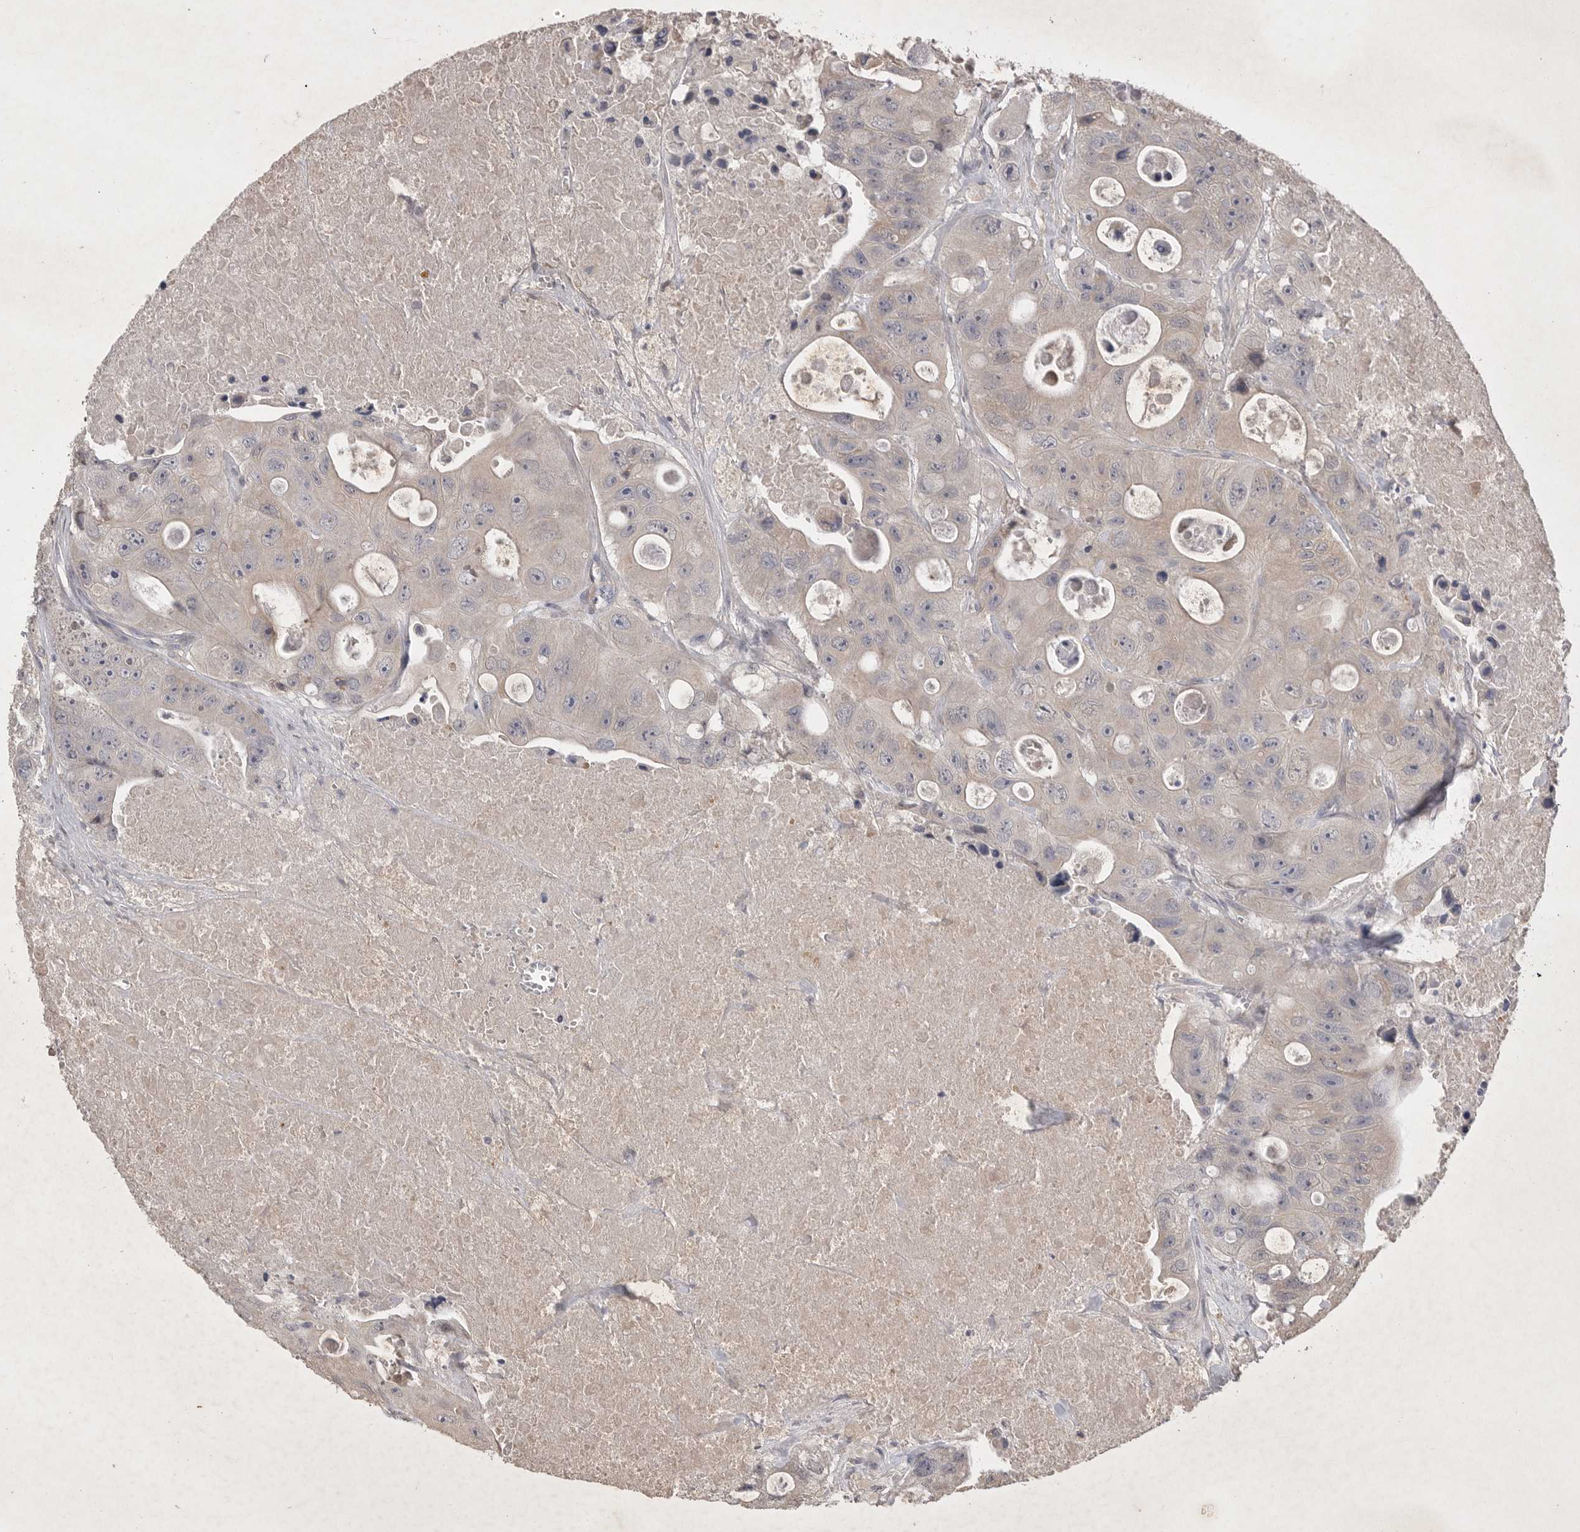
{"staining": {"intensity": "weak", "quantity": ">75%", "location": "cytoplasmic/membranous"}, "tissue": "colorectal cancer", "cell_type": "Tumor cells", "image_type": "cancer", "snomed": [{"axis": "morphology", "description": "Adenocarcinoma, NOS"}, {"axis": "topography", "description": "Colon"}], "caption": "An immunohistochemistry (IHC) photomicrograph of neoplastic tissue is shown. Protein staining in brown labels weak cytoplasmic/membranous positivity in colorectal cancer within tumor cells. (DAB (3,3'-diaminobenzidine) IHC with brightfield microscopy, high magnification).", "gene": "EDEM3", "patient": {"sex": "female", "age": 46}}